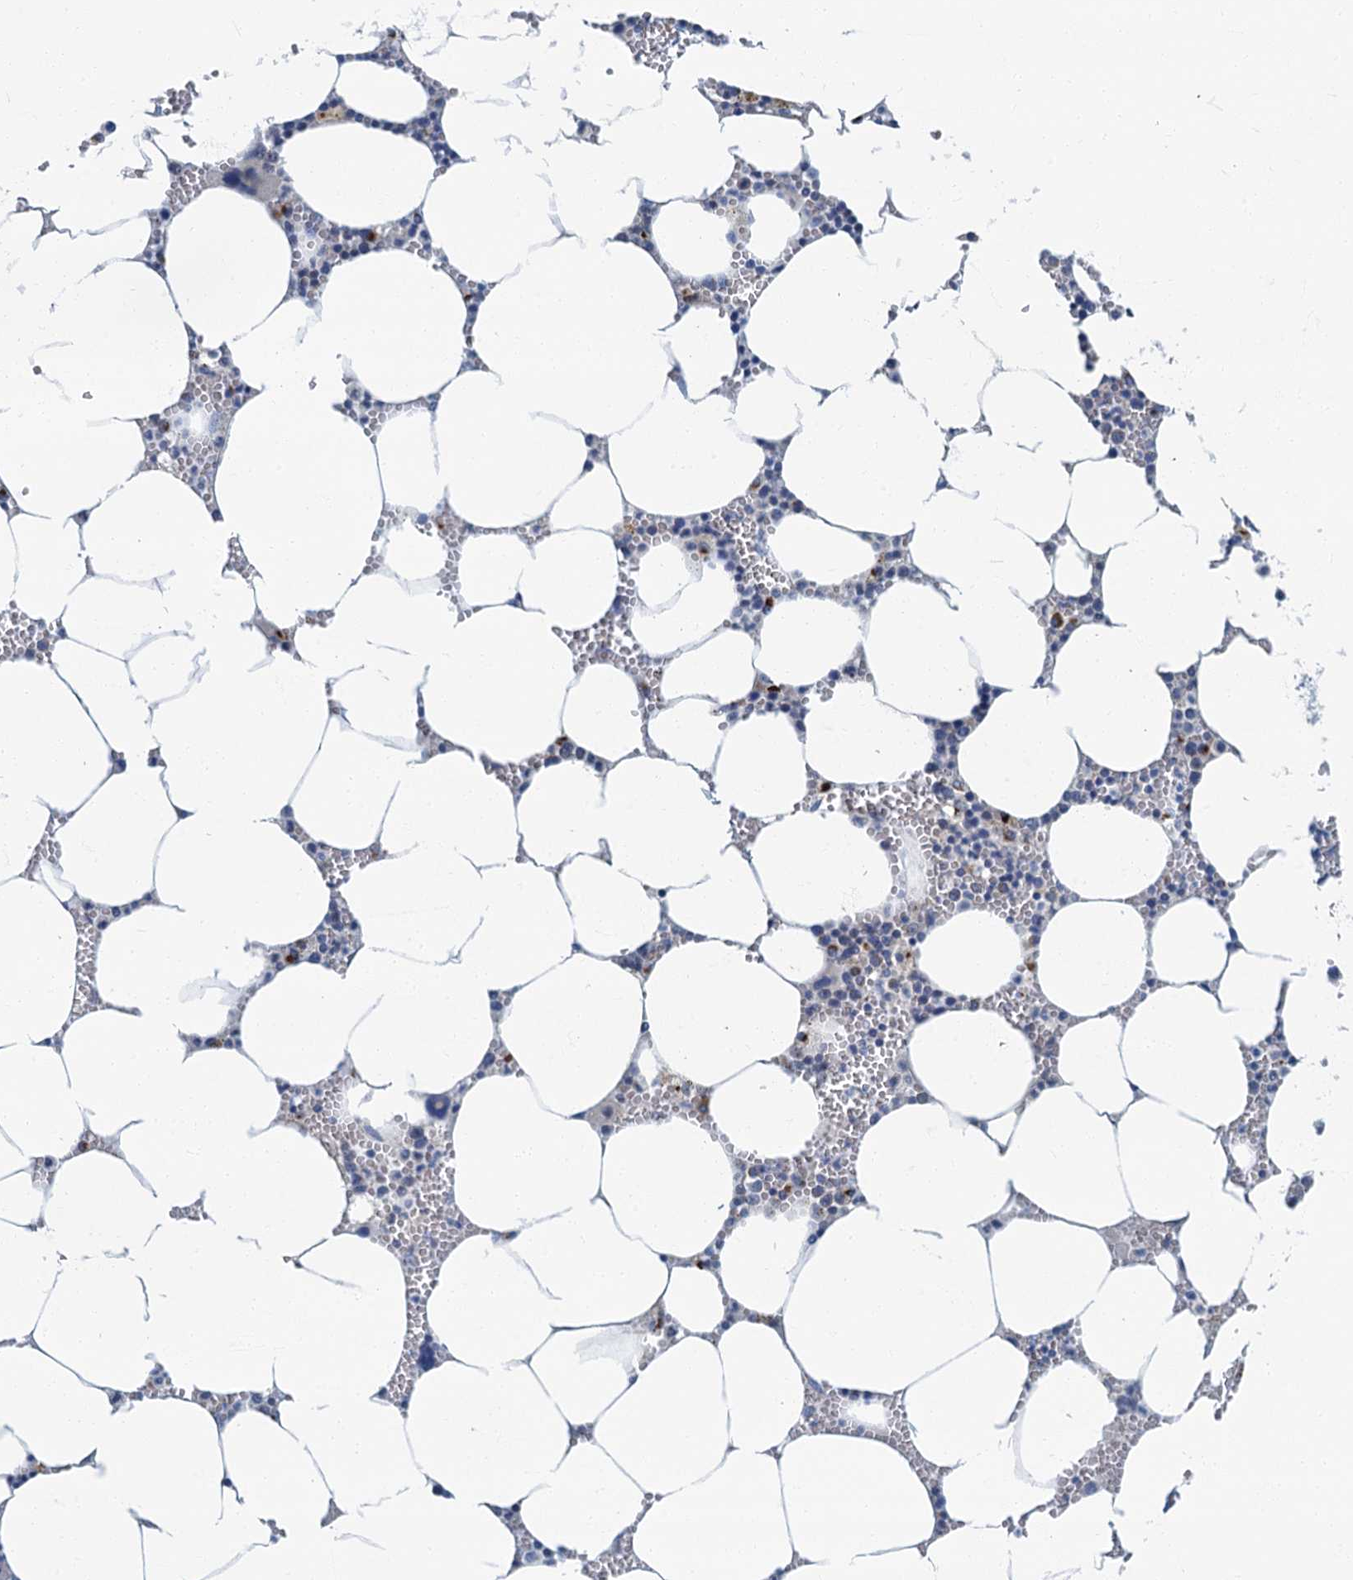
{"staining": {"intensity": "moderate", "quantity": "<25%", "location": "cytoplasmic/membranous"}, "tissue": "bone marrow", "cell_type": "Hematopoietic cells", "image_type": "normal", "snomed": [{"axis": "morphology", "description": "Normal tissue, NOS"}, {"axis": "topography", "description": "Bone marrow"}], "caption": "Unremarkable bone marrow displays moderate cytoplasmic/membranous staining in about <25% of hematopoietic cells, visualized by immunohistochemistry.", "gene": "LYPD3", "patient": {"sex": "male", "age": 70}}